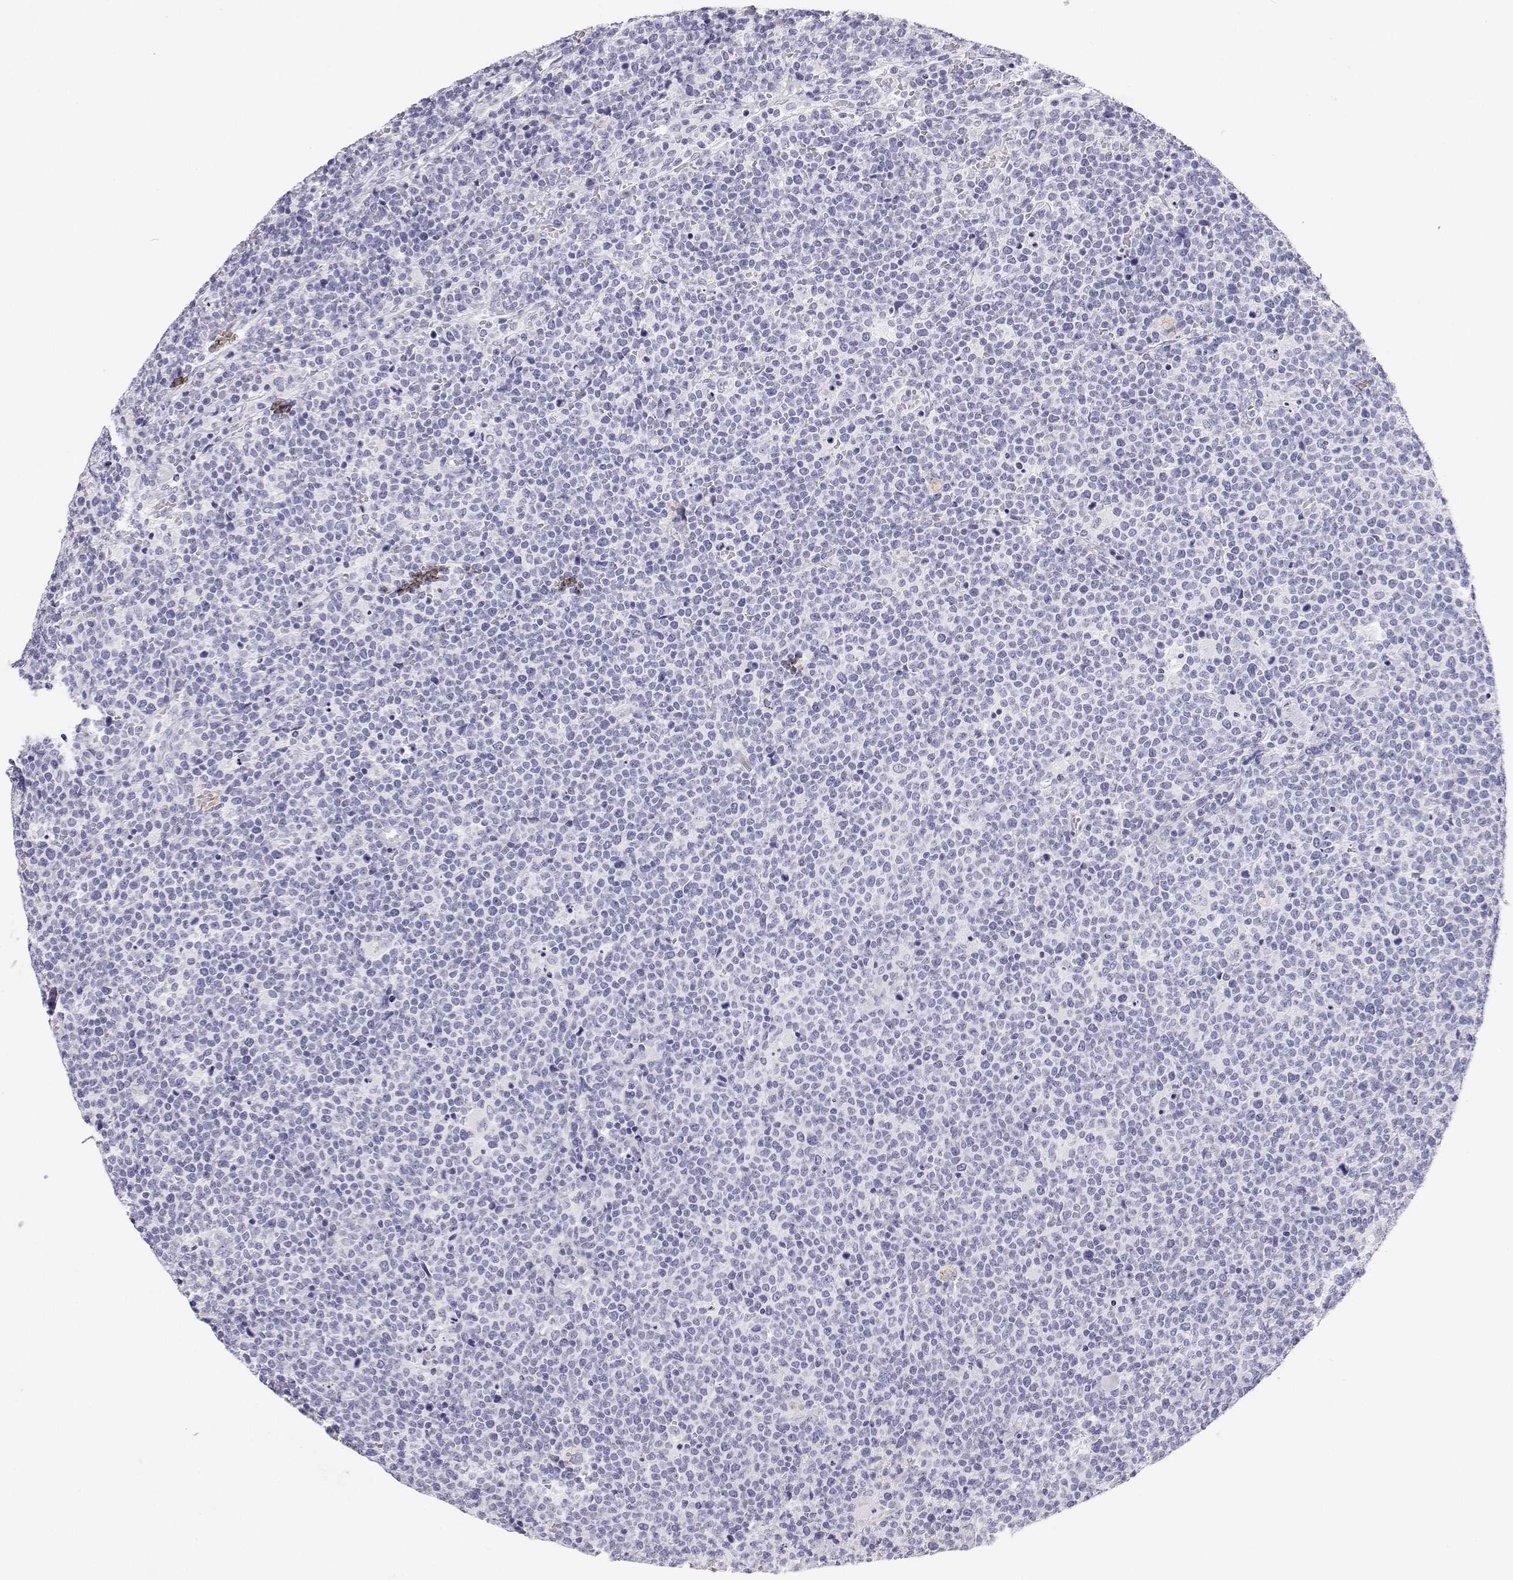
{"staining": {"intensity": "negative", "quantity": "none", "location": "none"}, "tissue": "lymphoma", "cell_type": "Tumor cells", "image_type": "cancer", "snomed": [{"axis": "morphology", "description": "Malignant lymphoma, non-Hodgkin's type, High grade"}, {"axis": "topography", "description": "Lymph node"}], "caption": "A micrograph of lymphoma stained for a protein demonstrates no brown staining in tumor cells.", "gene": "BHMT", "patient": {"sex": "male", "age": 61}}